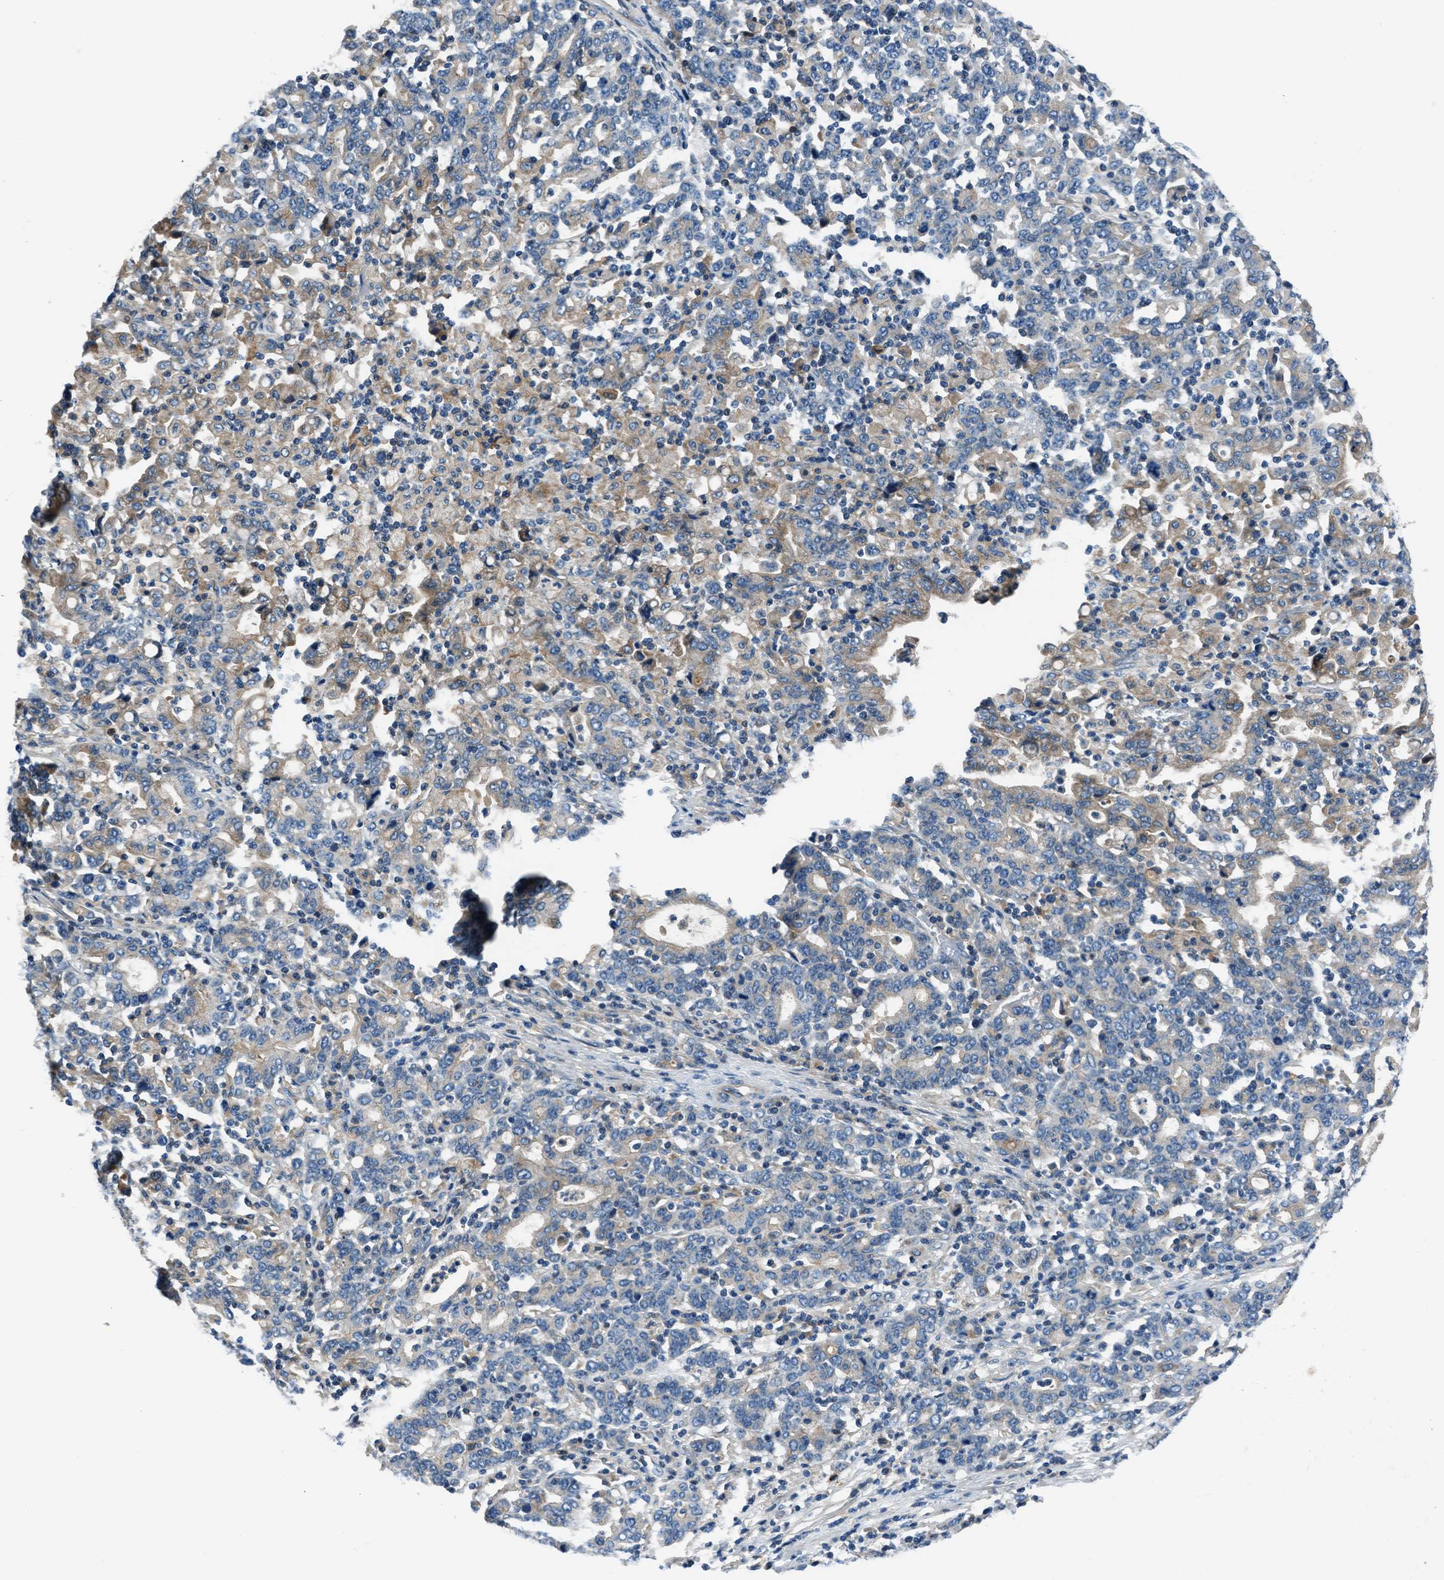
{"staining": {"intensity": "weak", "quantity": "<25%", "location": "cytoplasmic/membranous"}, "tissue": "stomach cancer", "cell_type": "Tumor cells", "image_type": "cancer", "snomed": [{"axis": "morphology", "description": "Adenocarcinoma, NOS"}, {"axis": "topography", "description": "Stomach, upper"}], "caption": "Tumor cells show no significant staining in stomach adenocarcinoma. The staining was performed using DAB to visualize the protein expression in brown, while the nuclei were stained in blue with hematoxylin (Magnification: 20x).", "gene": "SLC38A6", "patient": {"sex": "male", "age": 69}}